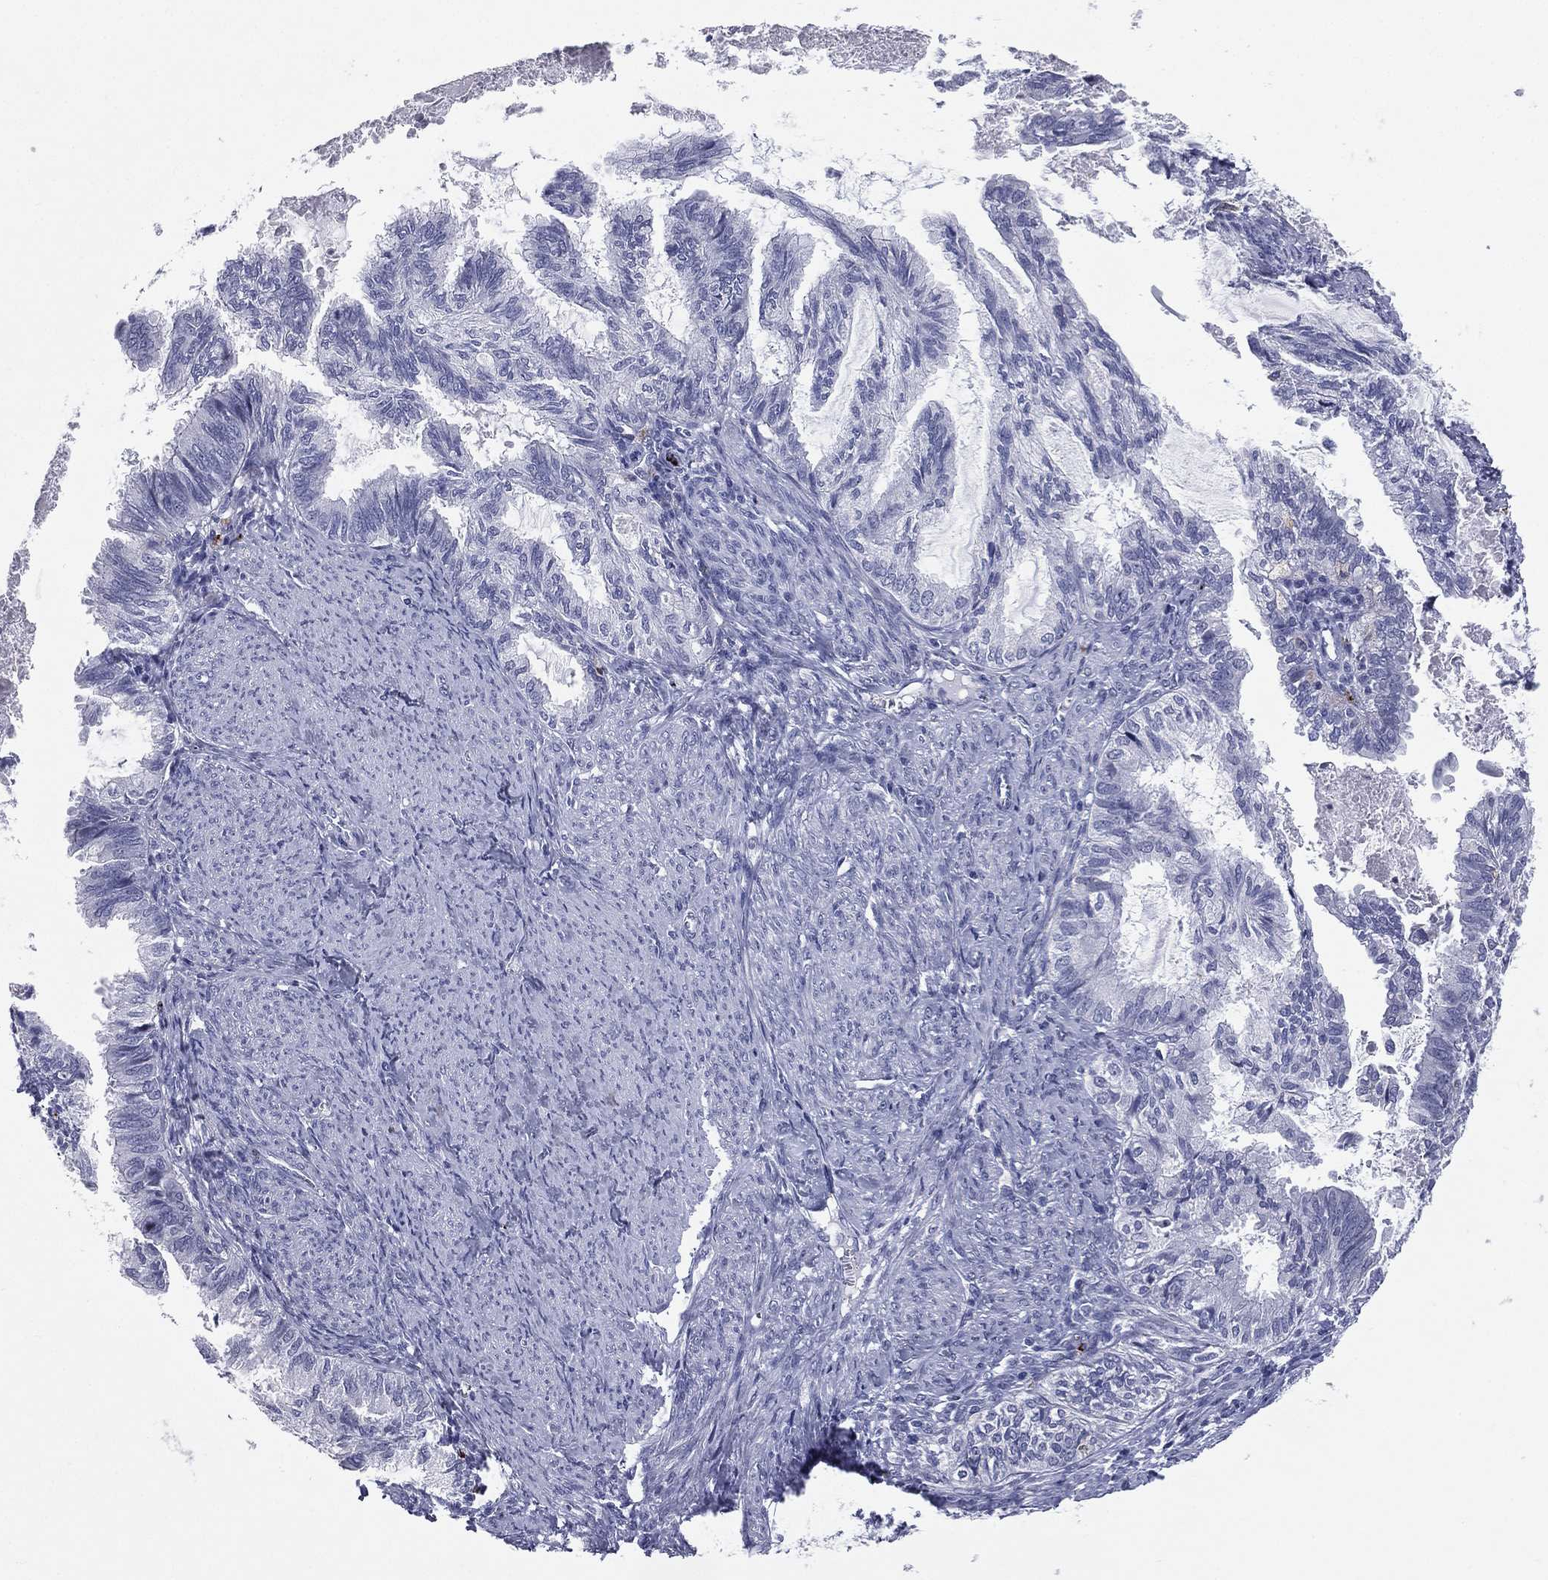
{"staining": {"intensity": "negative", "quantity": "none", "location": "none"}, "tissue": "endometrial cancer", "cell_type": "Tumor cells", "image_type": "cancer", "snomed": [{"axis": "morphology", "description": "Adenocarcinoma, NOS"}, {"axis": "topography", "description": "Endometrium"}], "caption": "Endometrial cancer was stained to show a protein in brown. There is no significant expression in tumor cells.", "gene": "HLA-DOA", "patient": {"sex": "female", "age": 86}}